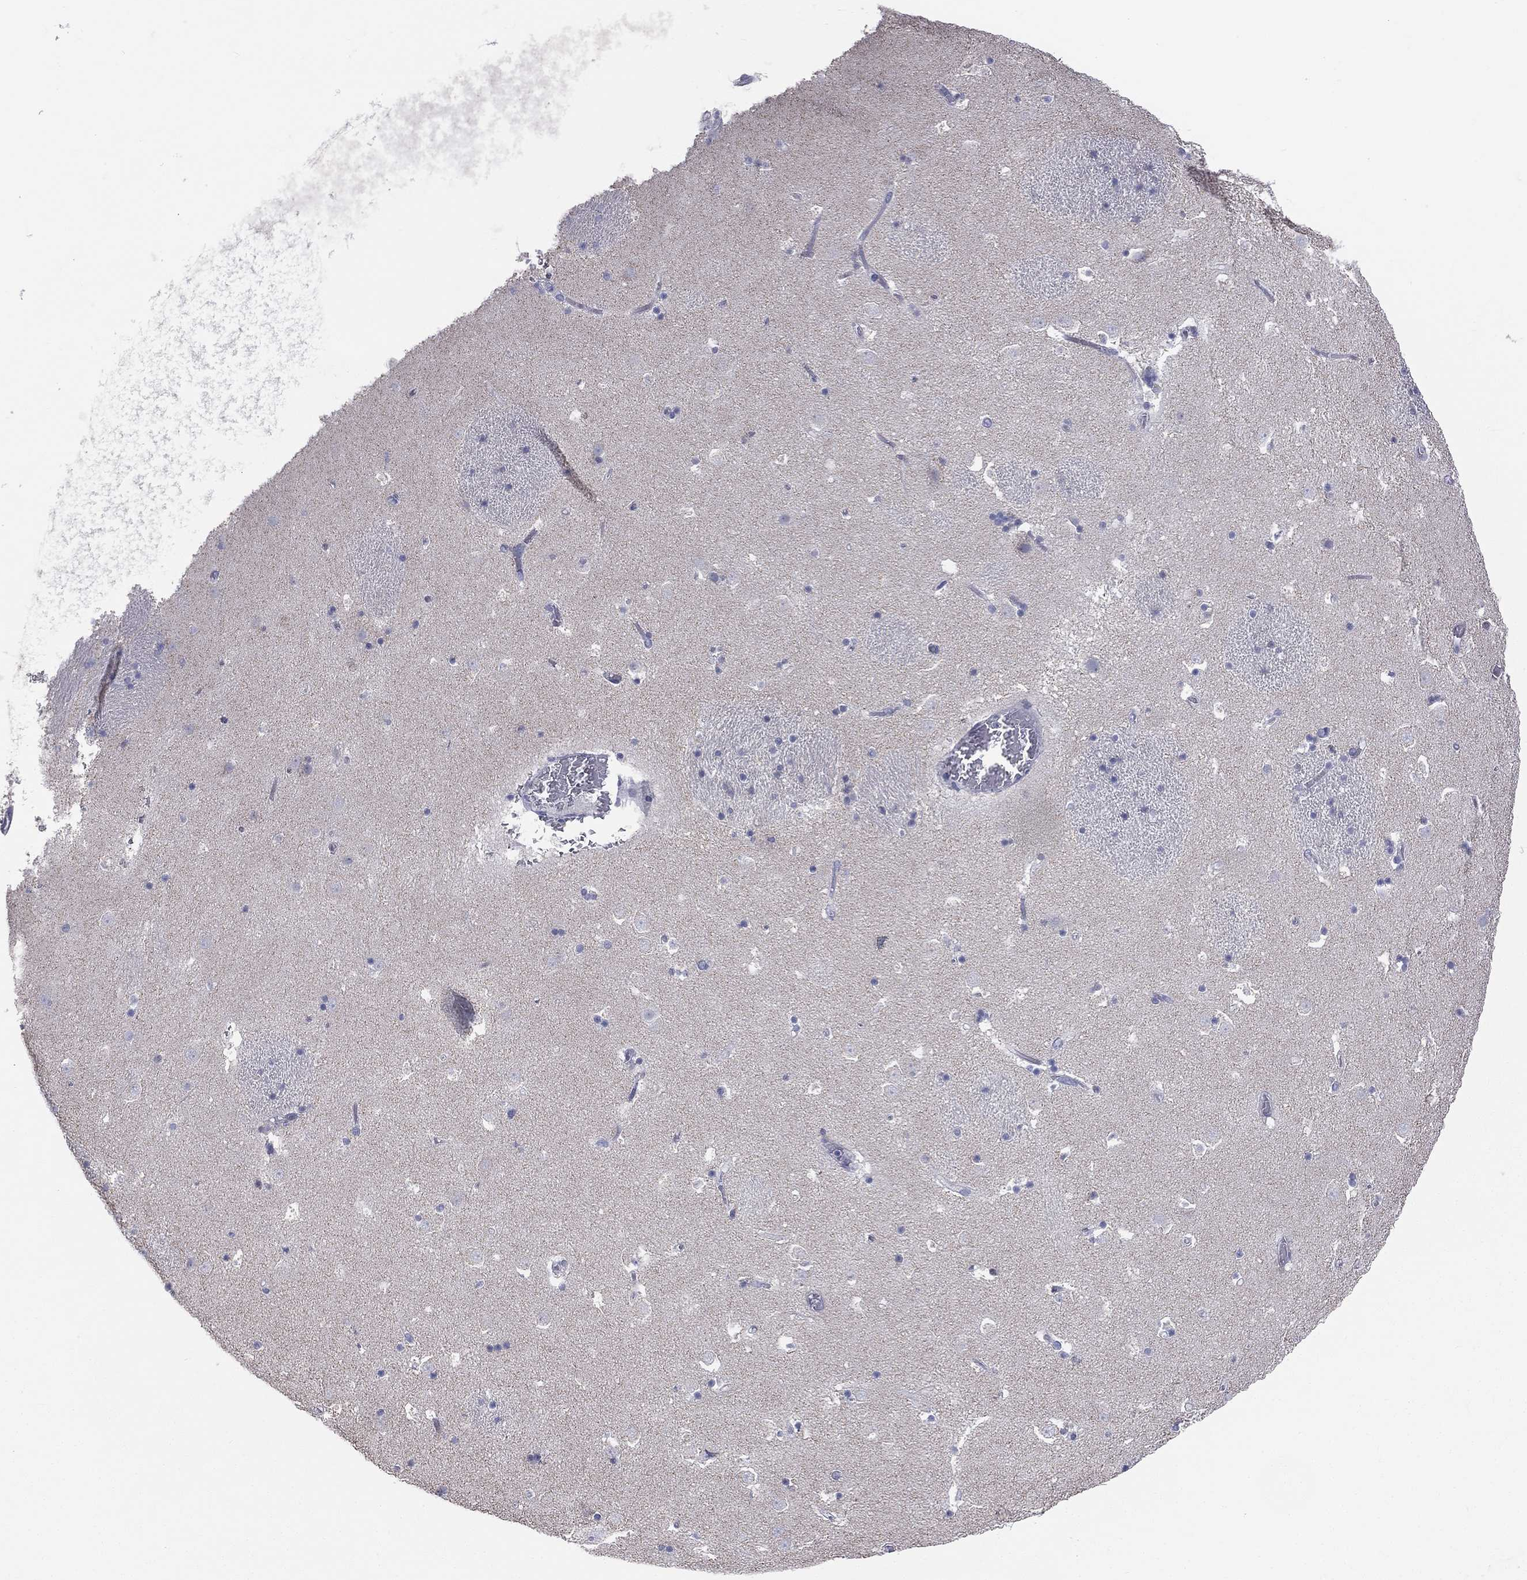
{"staining": {"intensity": "negative", "quantity": "none", "location": "none"}, "tissue": "caudate", "cell_type": "Glial cells", "image_type": "normal", "snomed": [{"axis": "morphology", "description": "Normal tissue, NOS"}, {"axis": "topography", "description": "Lateral ventricle wall"}], "caption": "IHC micrograph of benign human caudate stained for a protein (brown), which shows no expression in glial cells. (DAB immunohistochemistry (IHC), high magnification).", "gene": "STK31", "patient": {"sex": "female", "age": 42}}